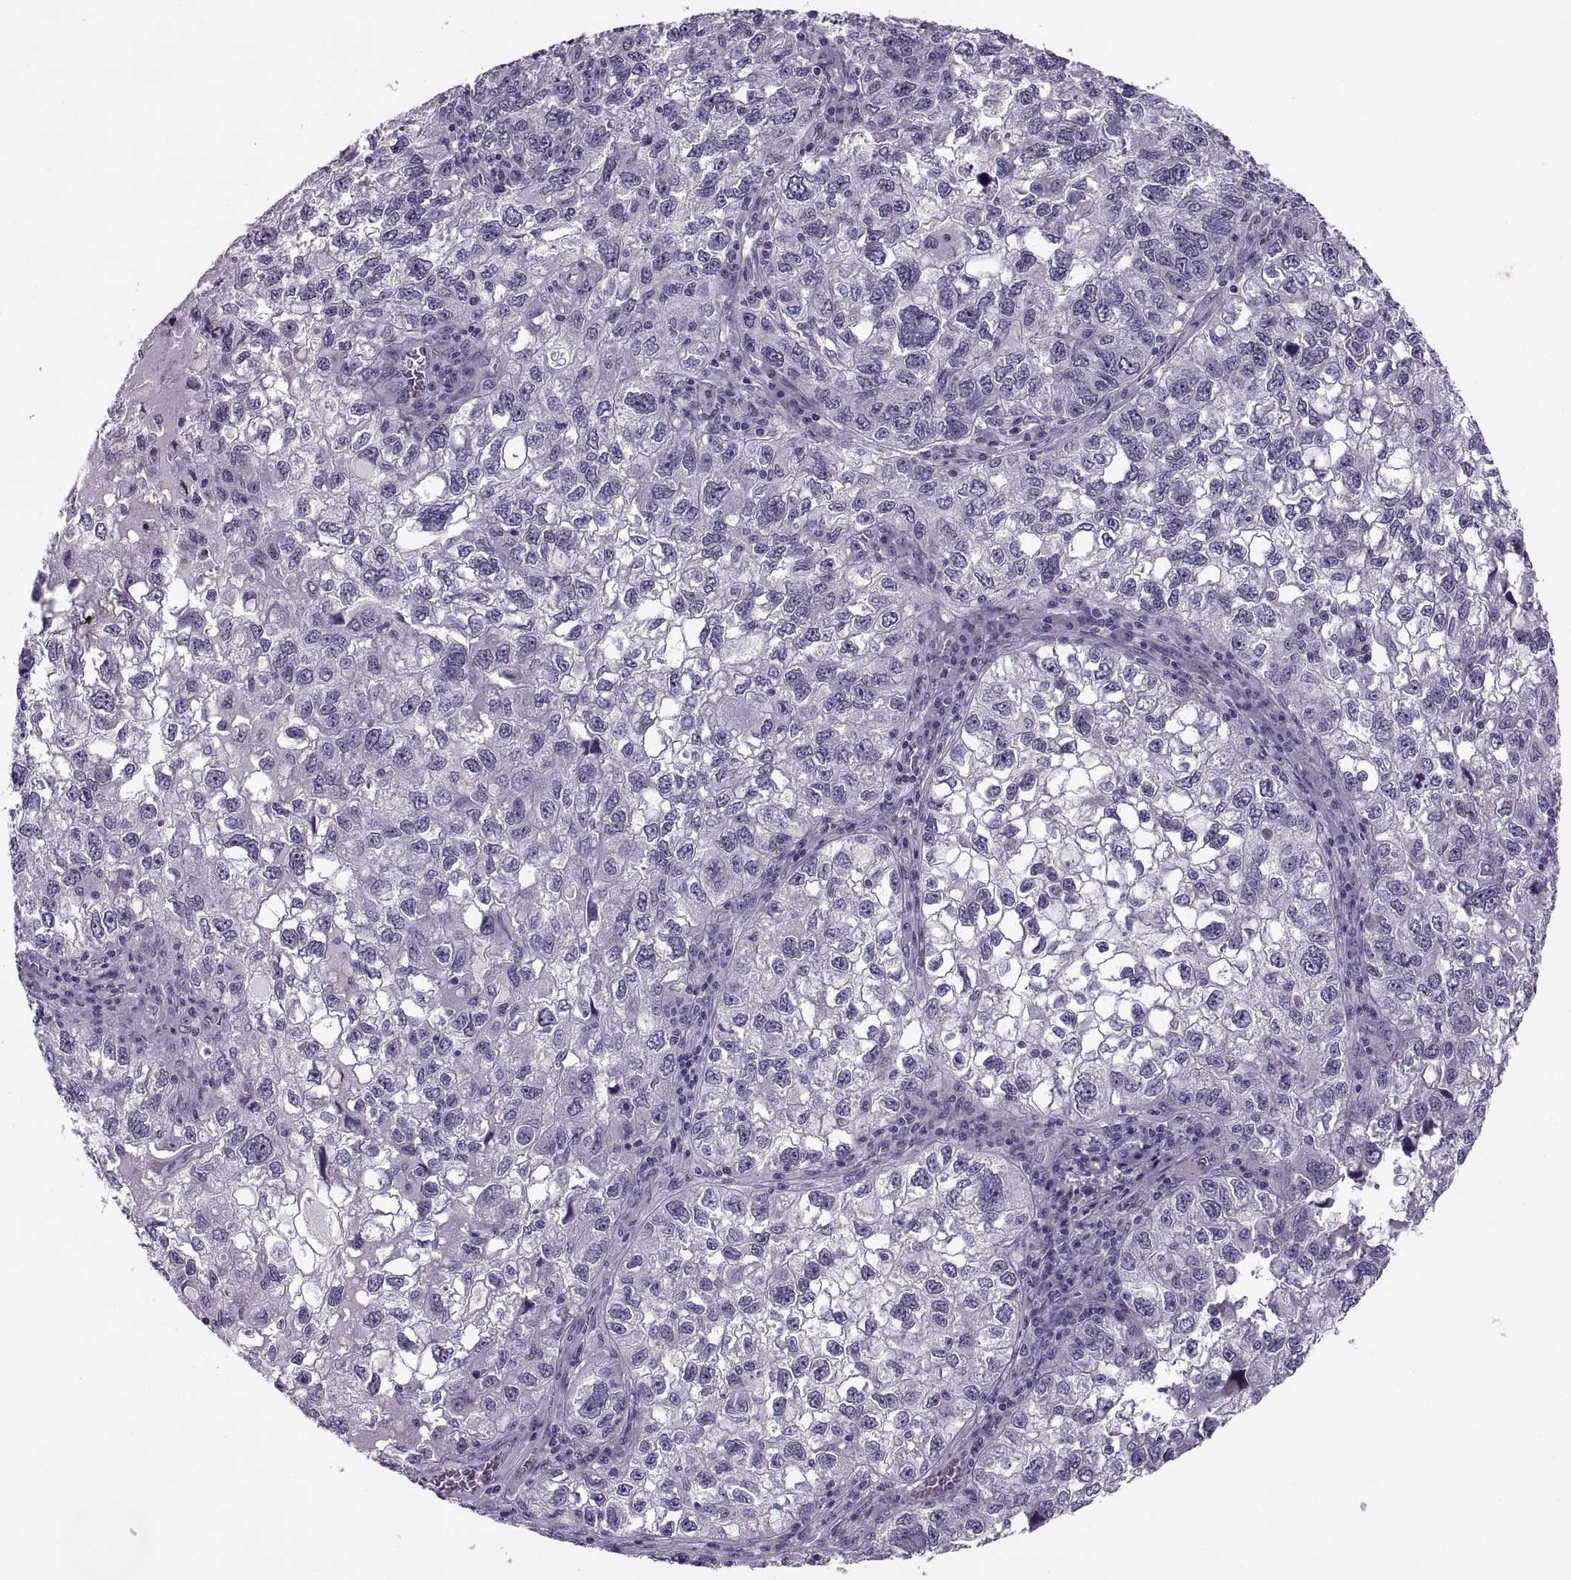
{"staining": {"intensity": "negative", "quantity": "none", "location": "none"}, "tissue": "cervical cancer", "cell_type": "Tumor cells", "image_type": "cancer", "snomed": [{"axis": "morphology", "description": "Squamous cell carcinoma, NOS"}, {"axis": "topography", "description": "Cervix"}], "caption": "High power microscopy photomicrograph of an IHC histopathology image of squamous cell carcinoma (cervical), revealing no significant expression in tumor cells.", "gene": "MAGEB1", "patient": {"sex": "female", "age": 55}}